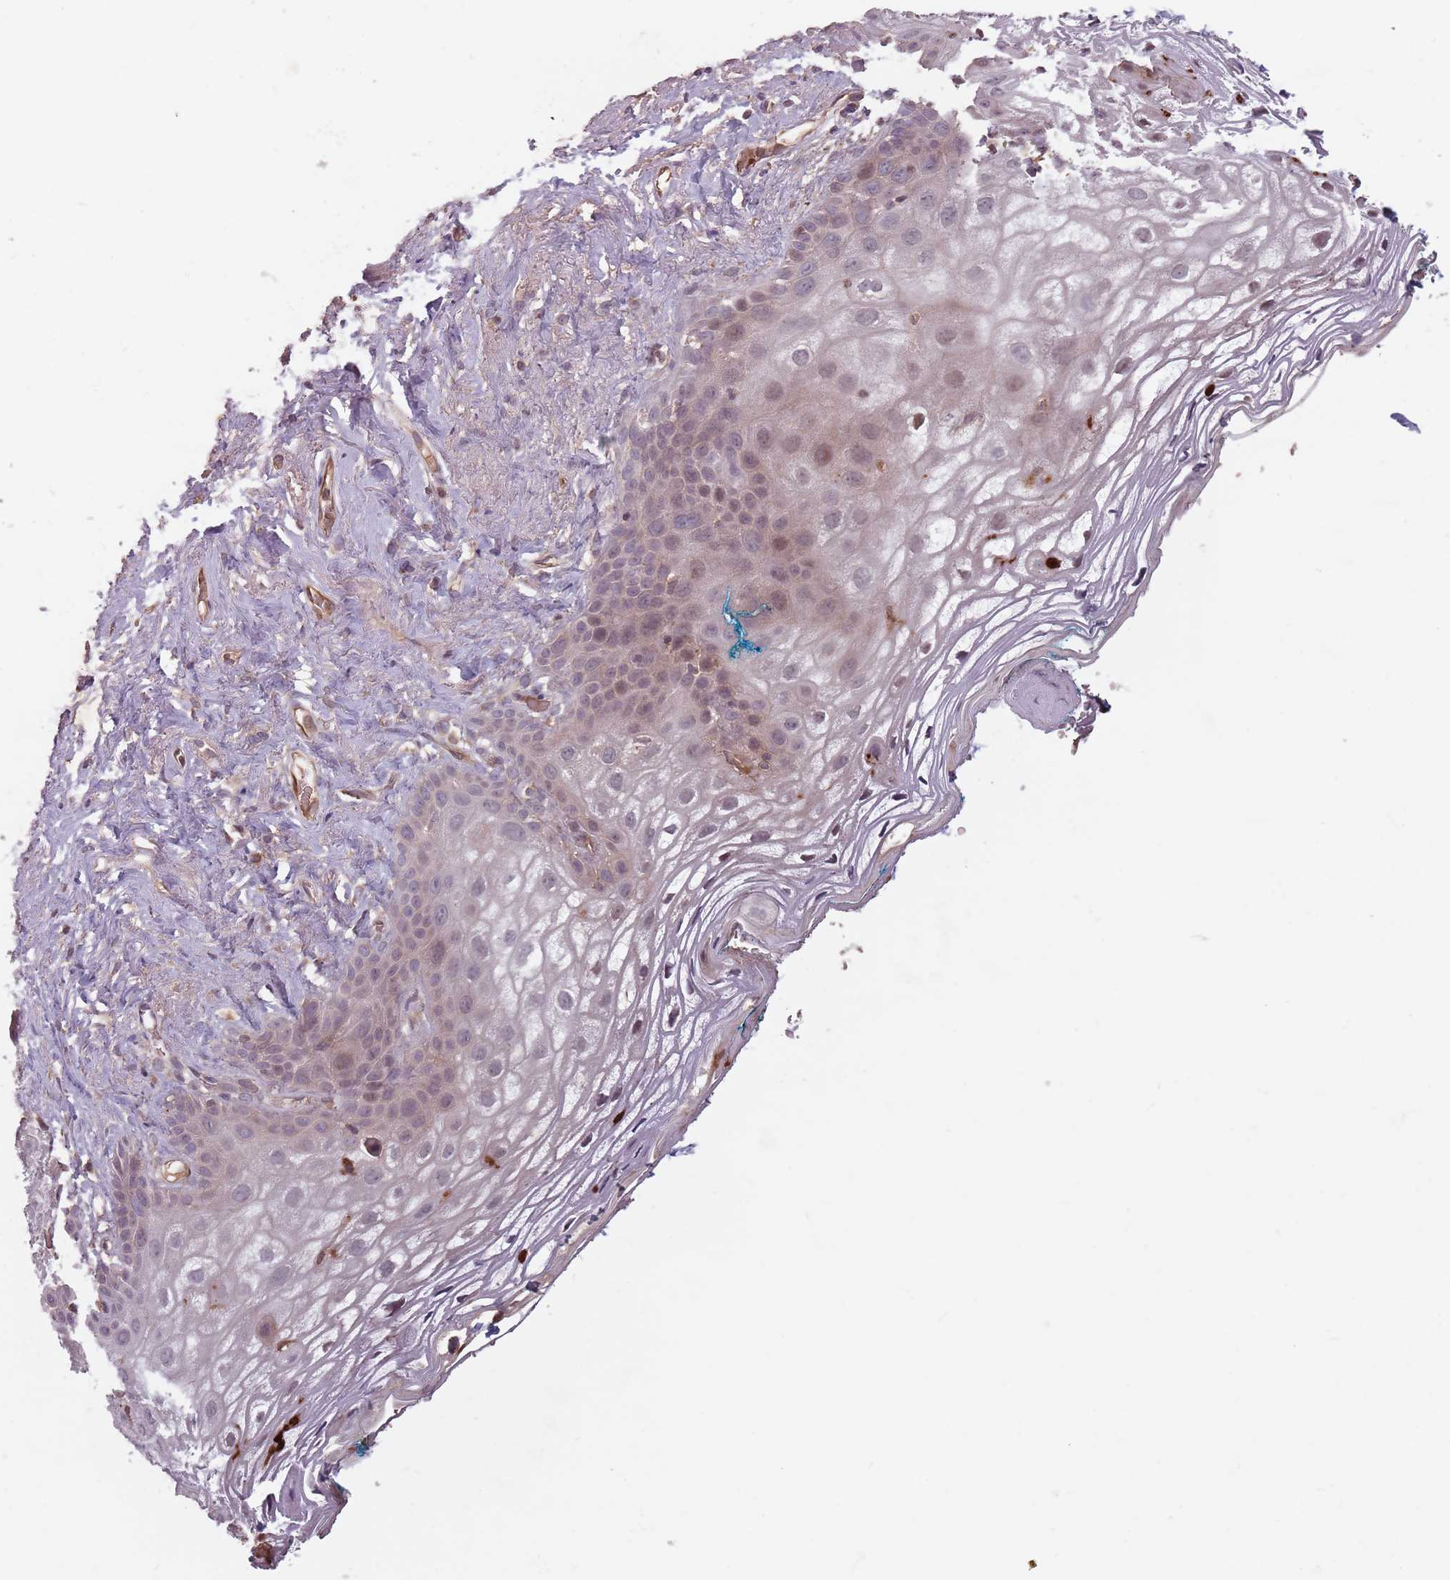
{"staining": {"intensity": "weak", "quantity": "25%-75%", "location": "cytoplasmic/membranous,nuclear"}, "tissue": "vagina", "cell_type": "Squamous epithelial cells", "image_type": "normal", "snomed": [{"axis": "morphology", "description": "Normal tissue, NOS"}, {"axis": "topography", "description": "Vagina"}], "caption": "Immunohistochemical staining of benign vagina reveals weak cytoplasmic/membranous,nuclear protein expression in approximately 25%-75% of squamous epithelial cells.", "gene": "GPR180", "patient": {"sex": "female", "age": 68}}